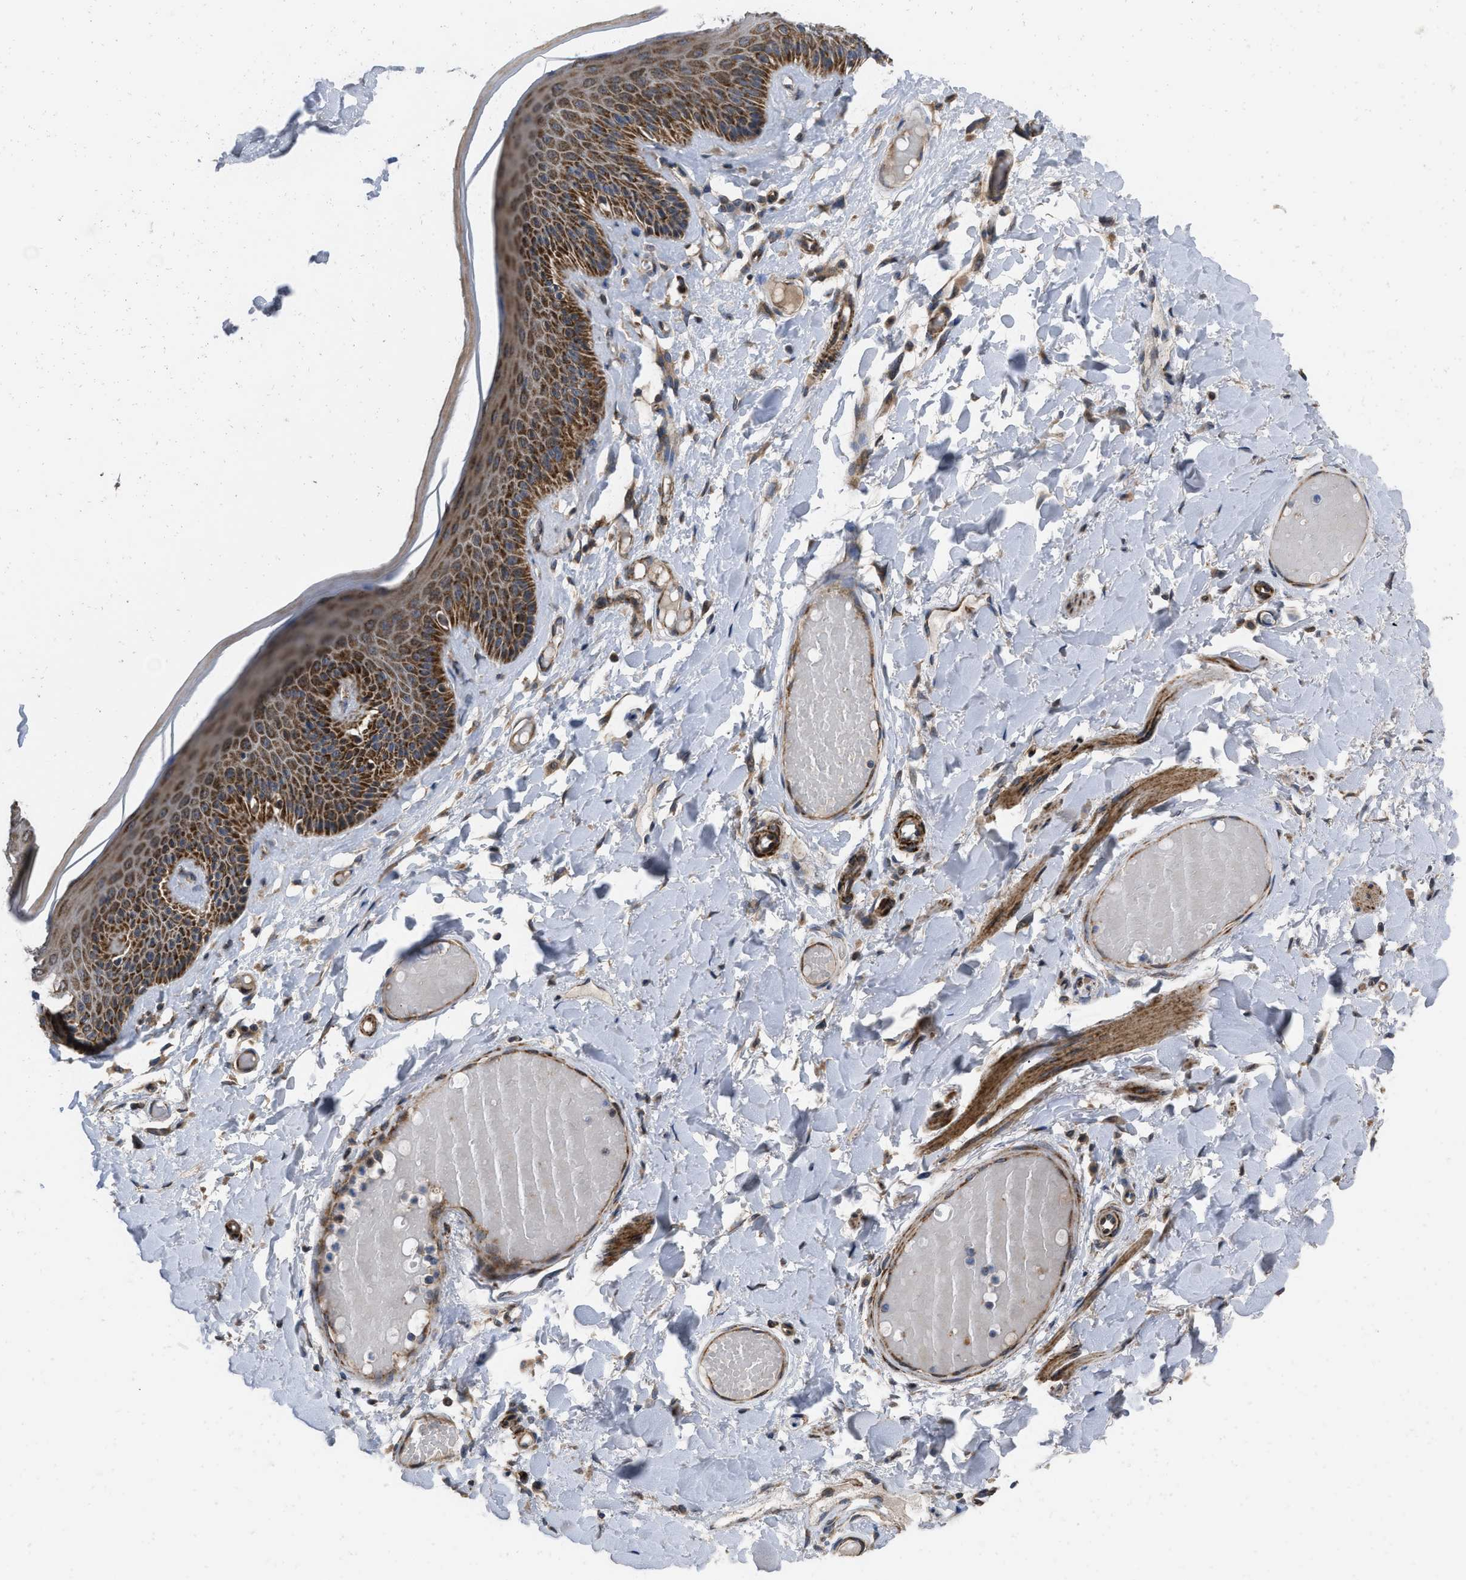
{"staining": {"intensity": "strong", "quantity": ">75%", "location": "cytoplasmic/membranous"}, "tissue": "skin", "cell_type": "Epidermal cells", "image_type": "normal", "snomed": [{"axis": "morphology", "description": "Normal tissue, NOS"}, {"axis": "topography", "description": "Vulva"}], "caption": "Protein staining of benign skin displays strong cytoplasmic/membranous staining in approximately >75% of epidermal cells.", "gene": "AKAP1", "patient": {"sex": "female", "age": 73}}